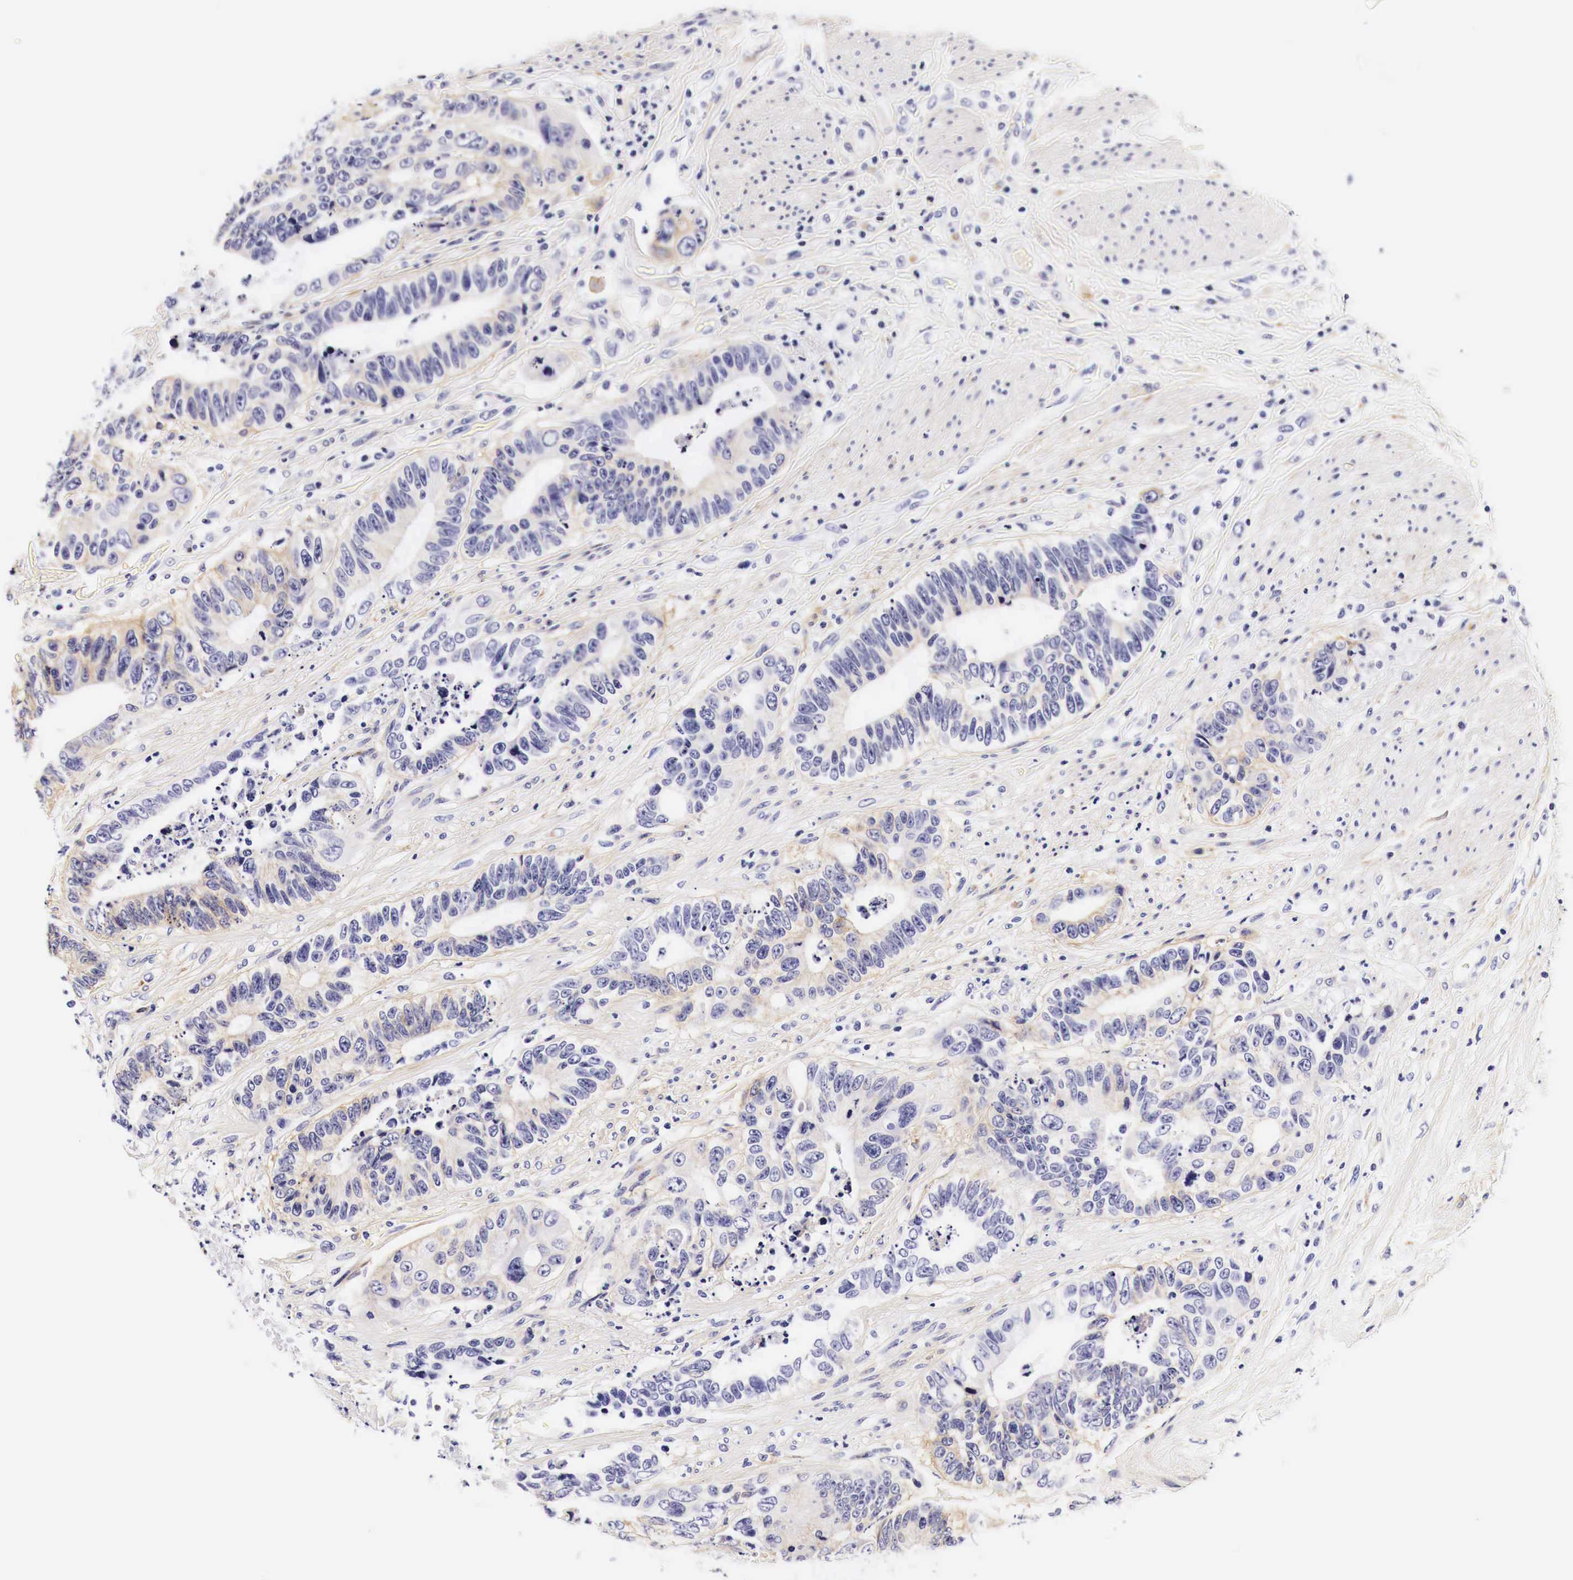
{"staining": {"intensity": "weak", "quantity": "25%-75%", "location": "cytoplasmic/membranous"}, "tissue": "colorectal cancer", "cell_type": "Tumor cells", "image_type": "cancer", "snomed": [{"axis": "morphology", "description": "Adenocarcinoma, NOS"}, {"axis": "topography", "description": "Rectum"}], "caption": "Protein staining reveals weak cytoplasmic/membranous positivity in approximately 25%-75% of tumor cells in colorectal adenocarcinoma.", "gene": "EGFR", "patient": {"sex": "female", "age": 65}}